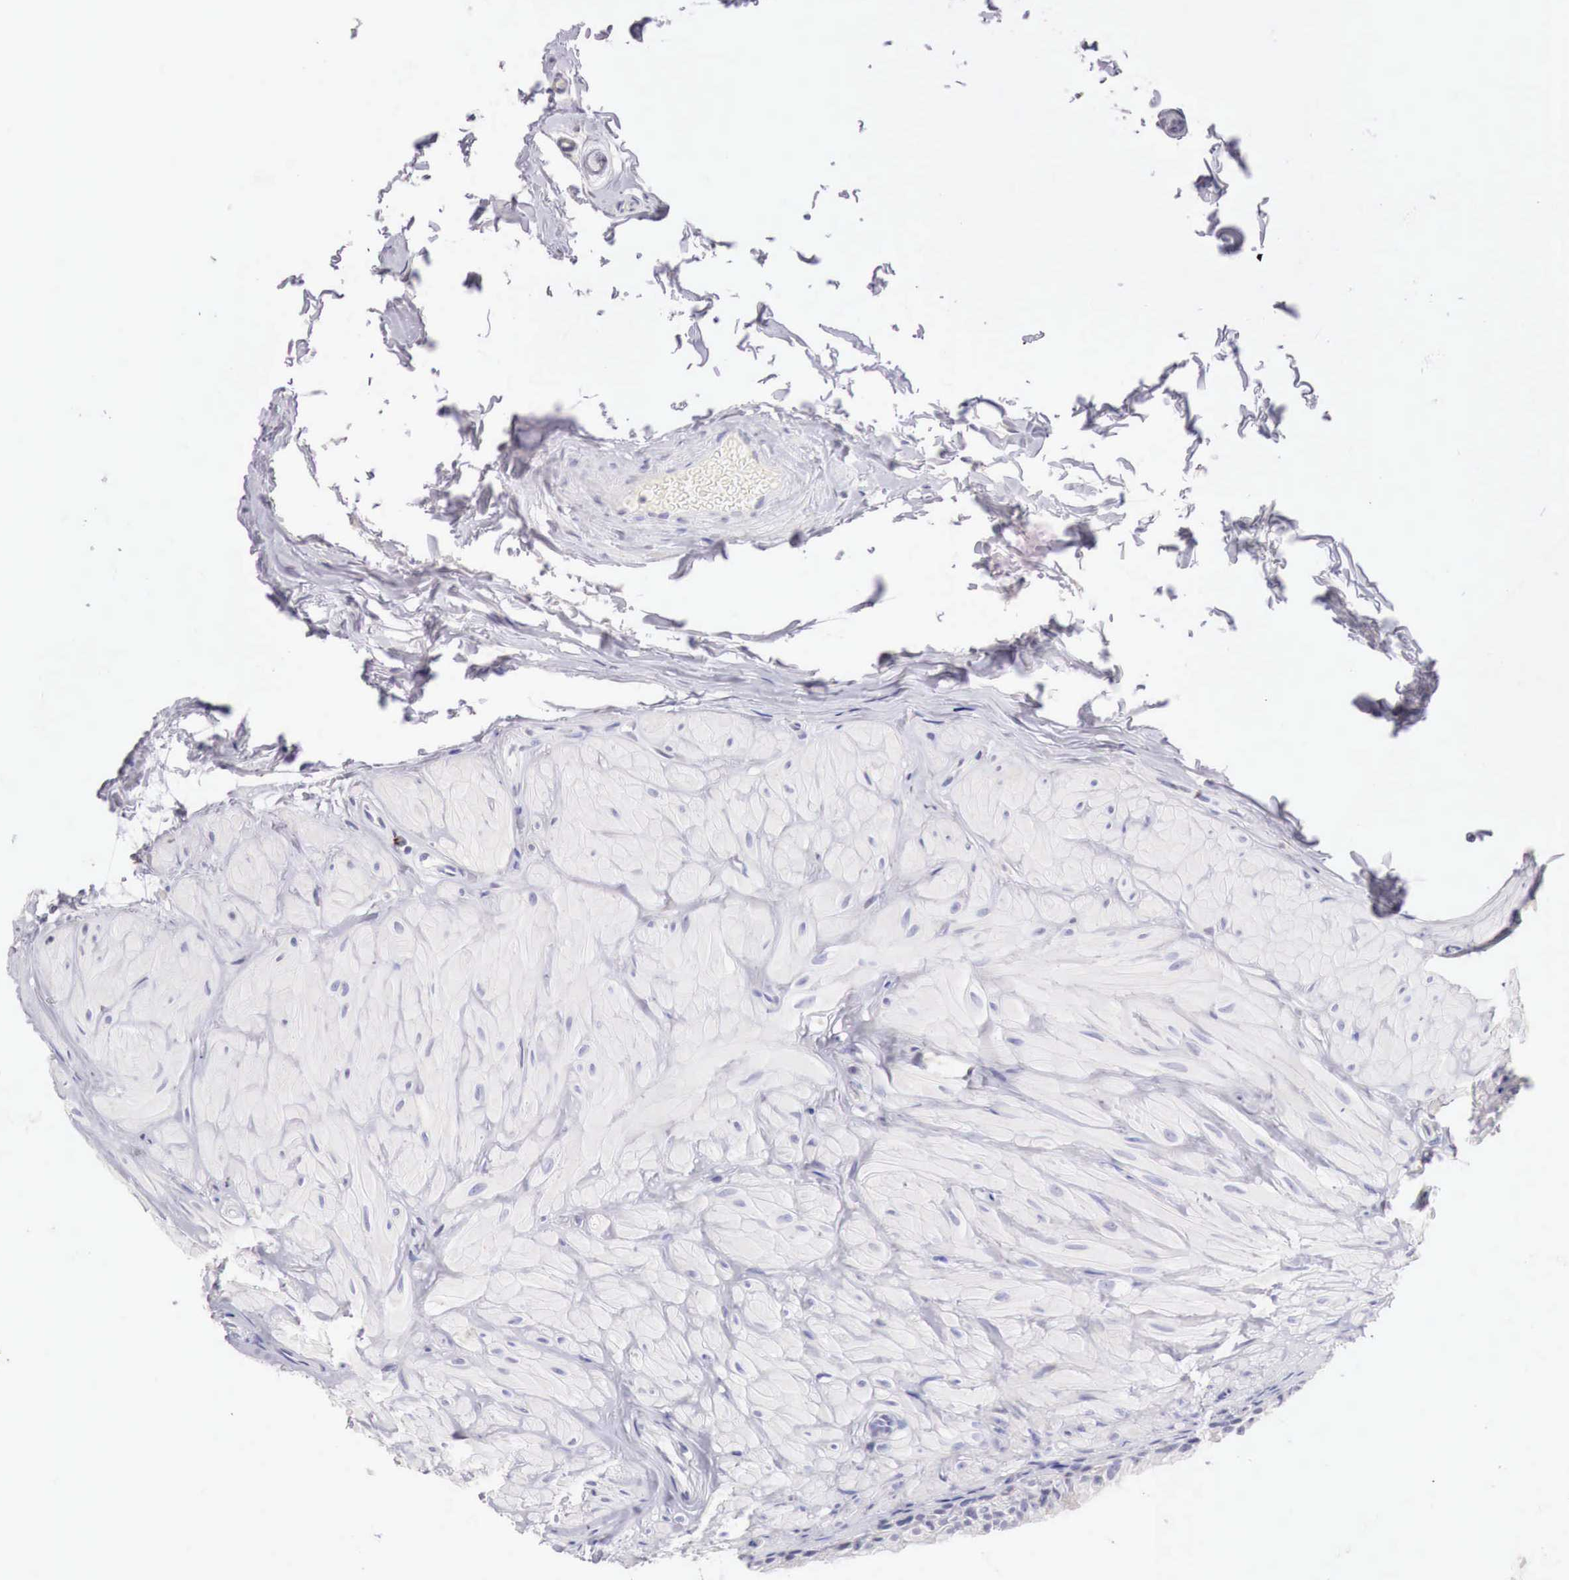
{"staining": {"intensity": "weak", "quantity": "<25%", "location": "cytoplasmic/membranous"}, "tissue": "epididymis", "cell_type": "Glandular cells", "image_type": "normal", "snomed": [{"axis": "morphology", "description": "Normal tissue, NOS"}, {"axis": "topography", "description": "Epididymis"}], "caption": "Glandular cells show no significant protein staining in unremarkable epididymis. Brightfield microscopy of immunohistochemistry (IHC) stained with DAB (3,3'-diaminobenzidine) (brown) and hematoxylin (blue), captured at high magnification.", "gene": "ITIH6", "patient": {"sex": "male", "age": 52}}